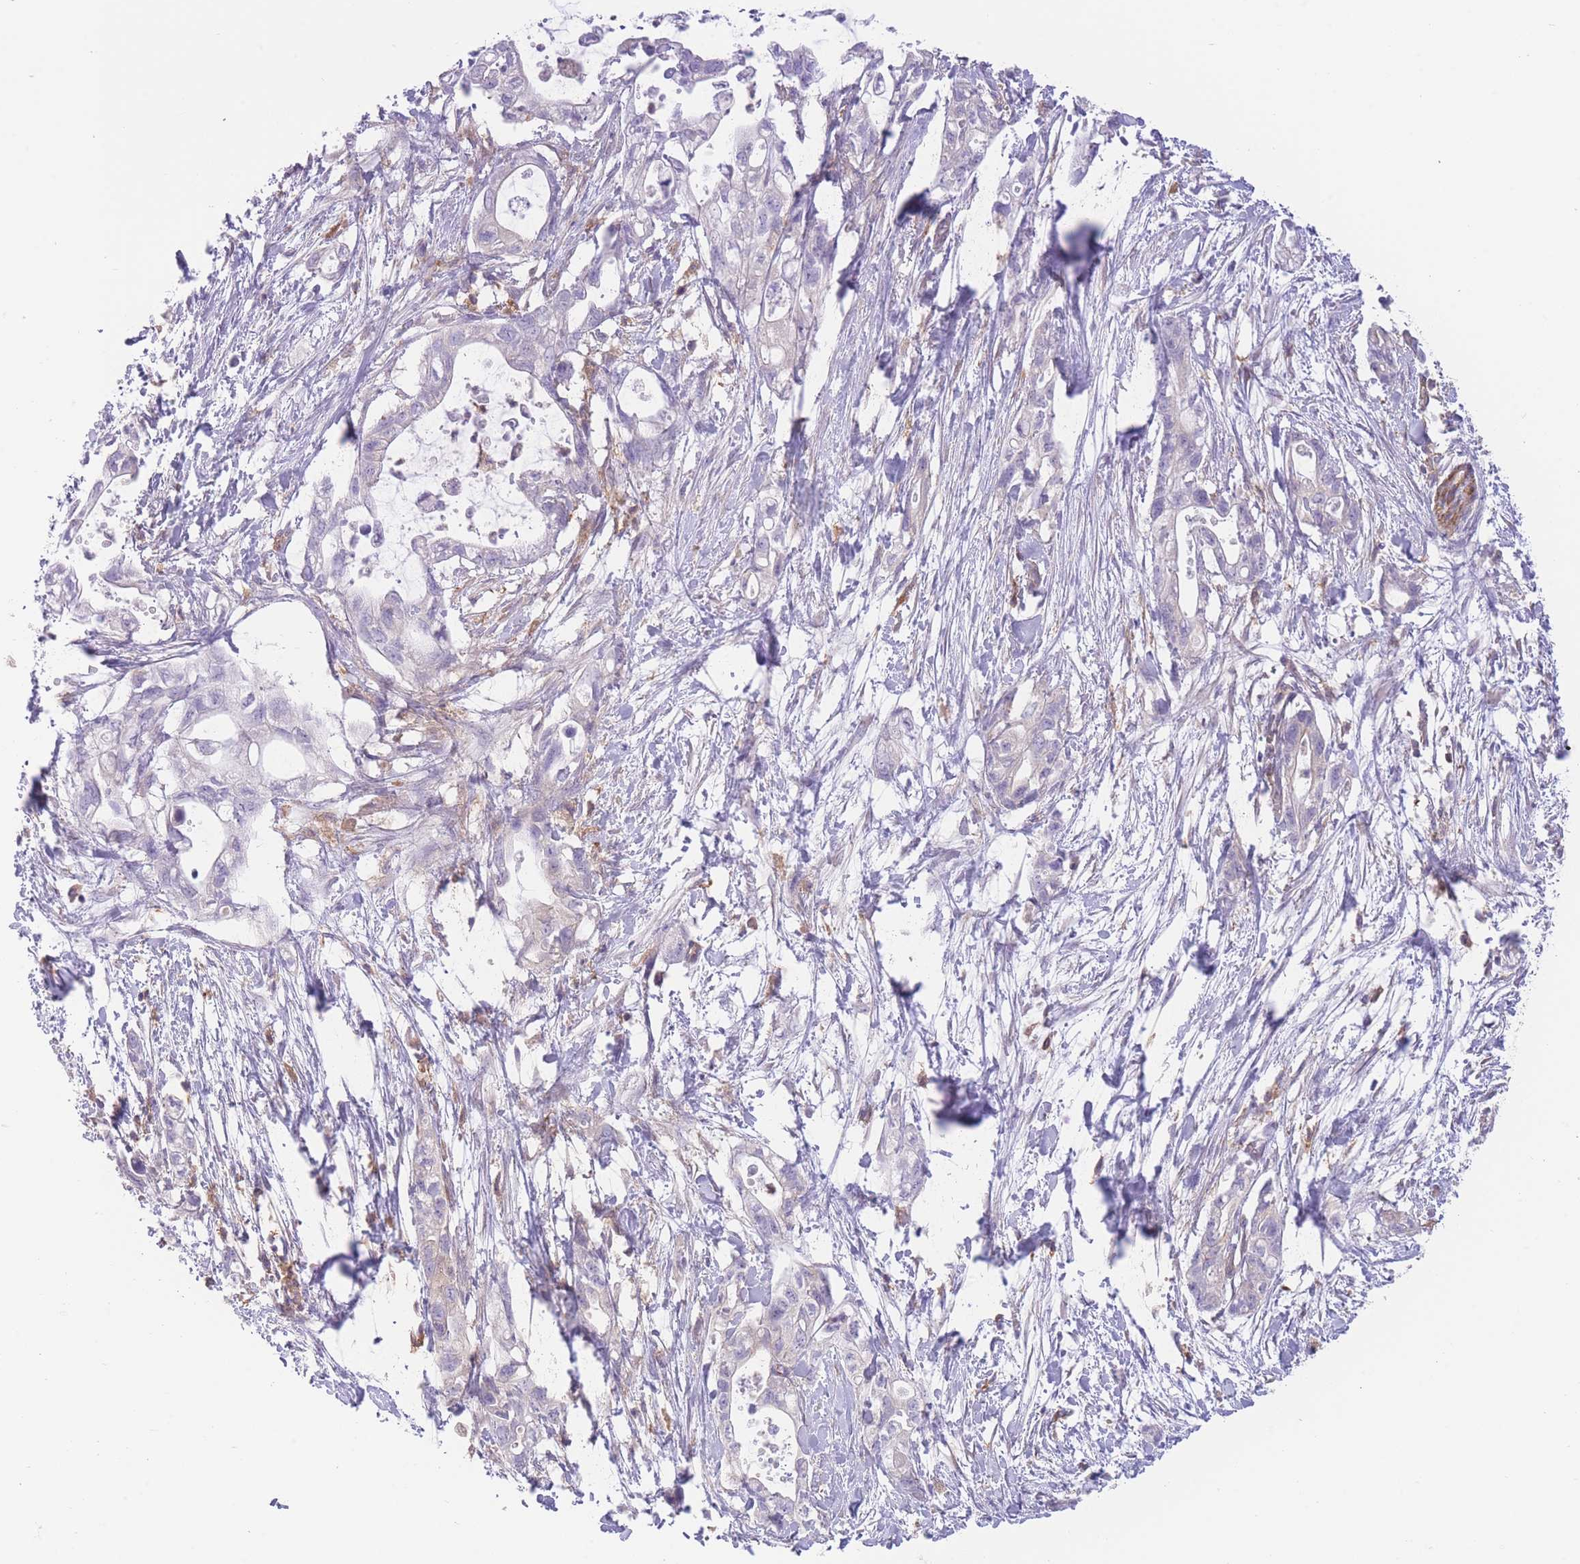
{"staining": {"intensity": "negative", "quantity": "none", "location": "none"}, "tissue": "pancreatic cancer", "cell_type": "Tumor cells", "image_type": "cancer", "snomed": [{"axis": "morphology", "description": "Adenocarcinoma, NOS"}, {"axis": "topography", "description": "Pancreas"}], "caption": "Pancreatic adenocarcinoma stained for a protein using immunohistochemistry reveals no expression tumor cells.", "gene": "PRKAR1A", "patient": {"sex": "female", "age": 72}}